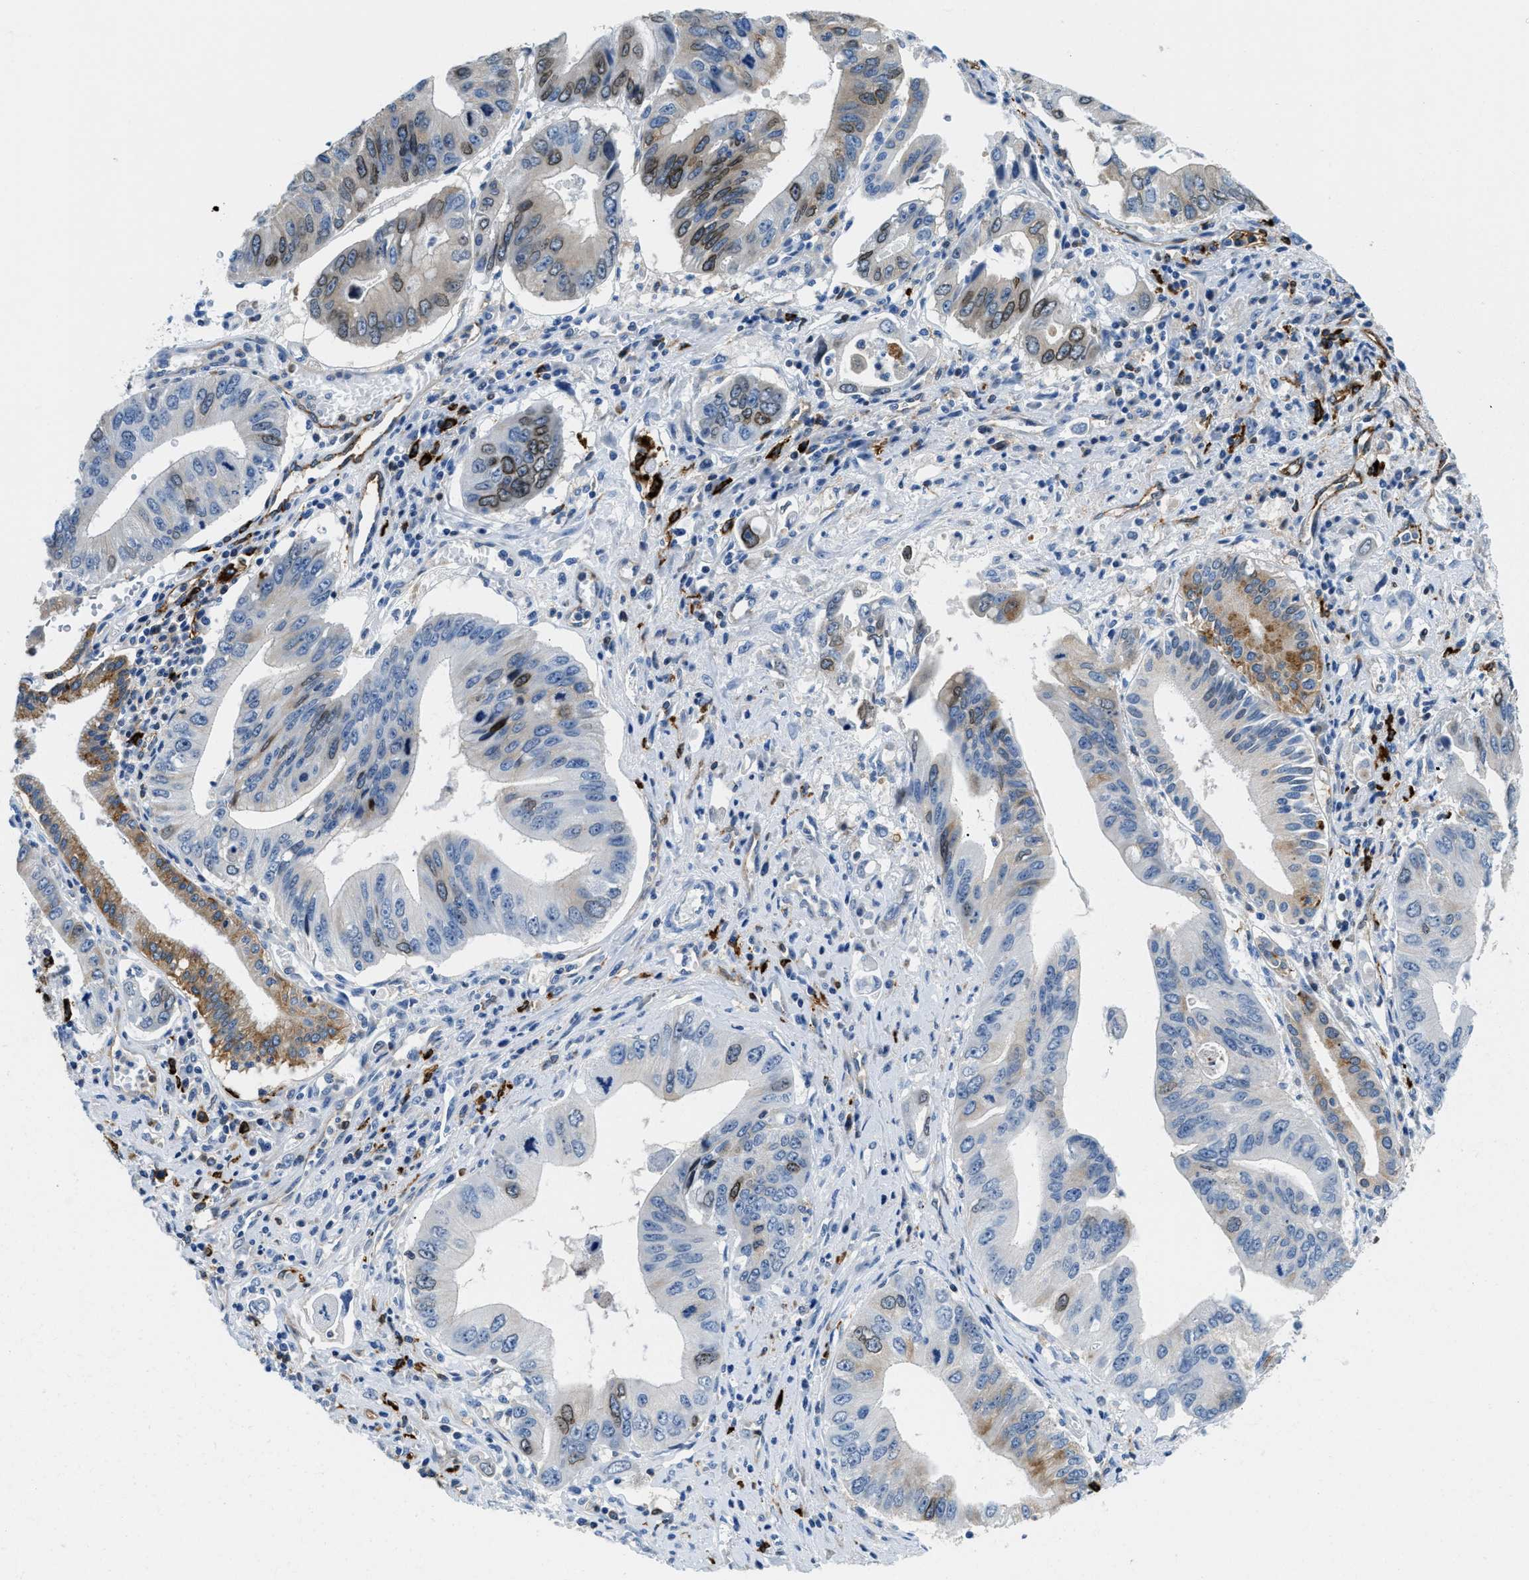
{"staining": {"intensity": "moderate", "quantity": "<25%", "location": "cytoplasmic/membranous,nuclear"}, "tissue": "pancreatic cancer", "cell_type": "Tumor cells", "image_type": "cancer", "snomed": [{"axis": "morphology", "description": "Adenocarcinoma, NOS"}, {"axis": "topography", "description": "Pancreas"}], "caption": "Pancreatic cancer stained with a brown dye displays moderate cytoplasmic/membranous and nuclear positive expression in about <25% of tumor cells.", "gene": "CD226", "patient": {"sex": "female", "age": 73}}